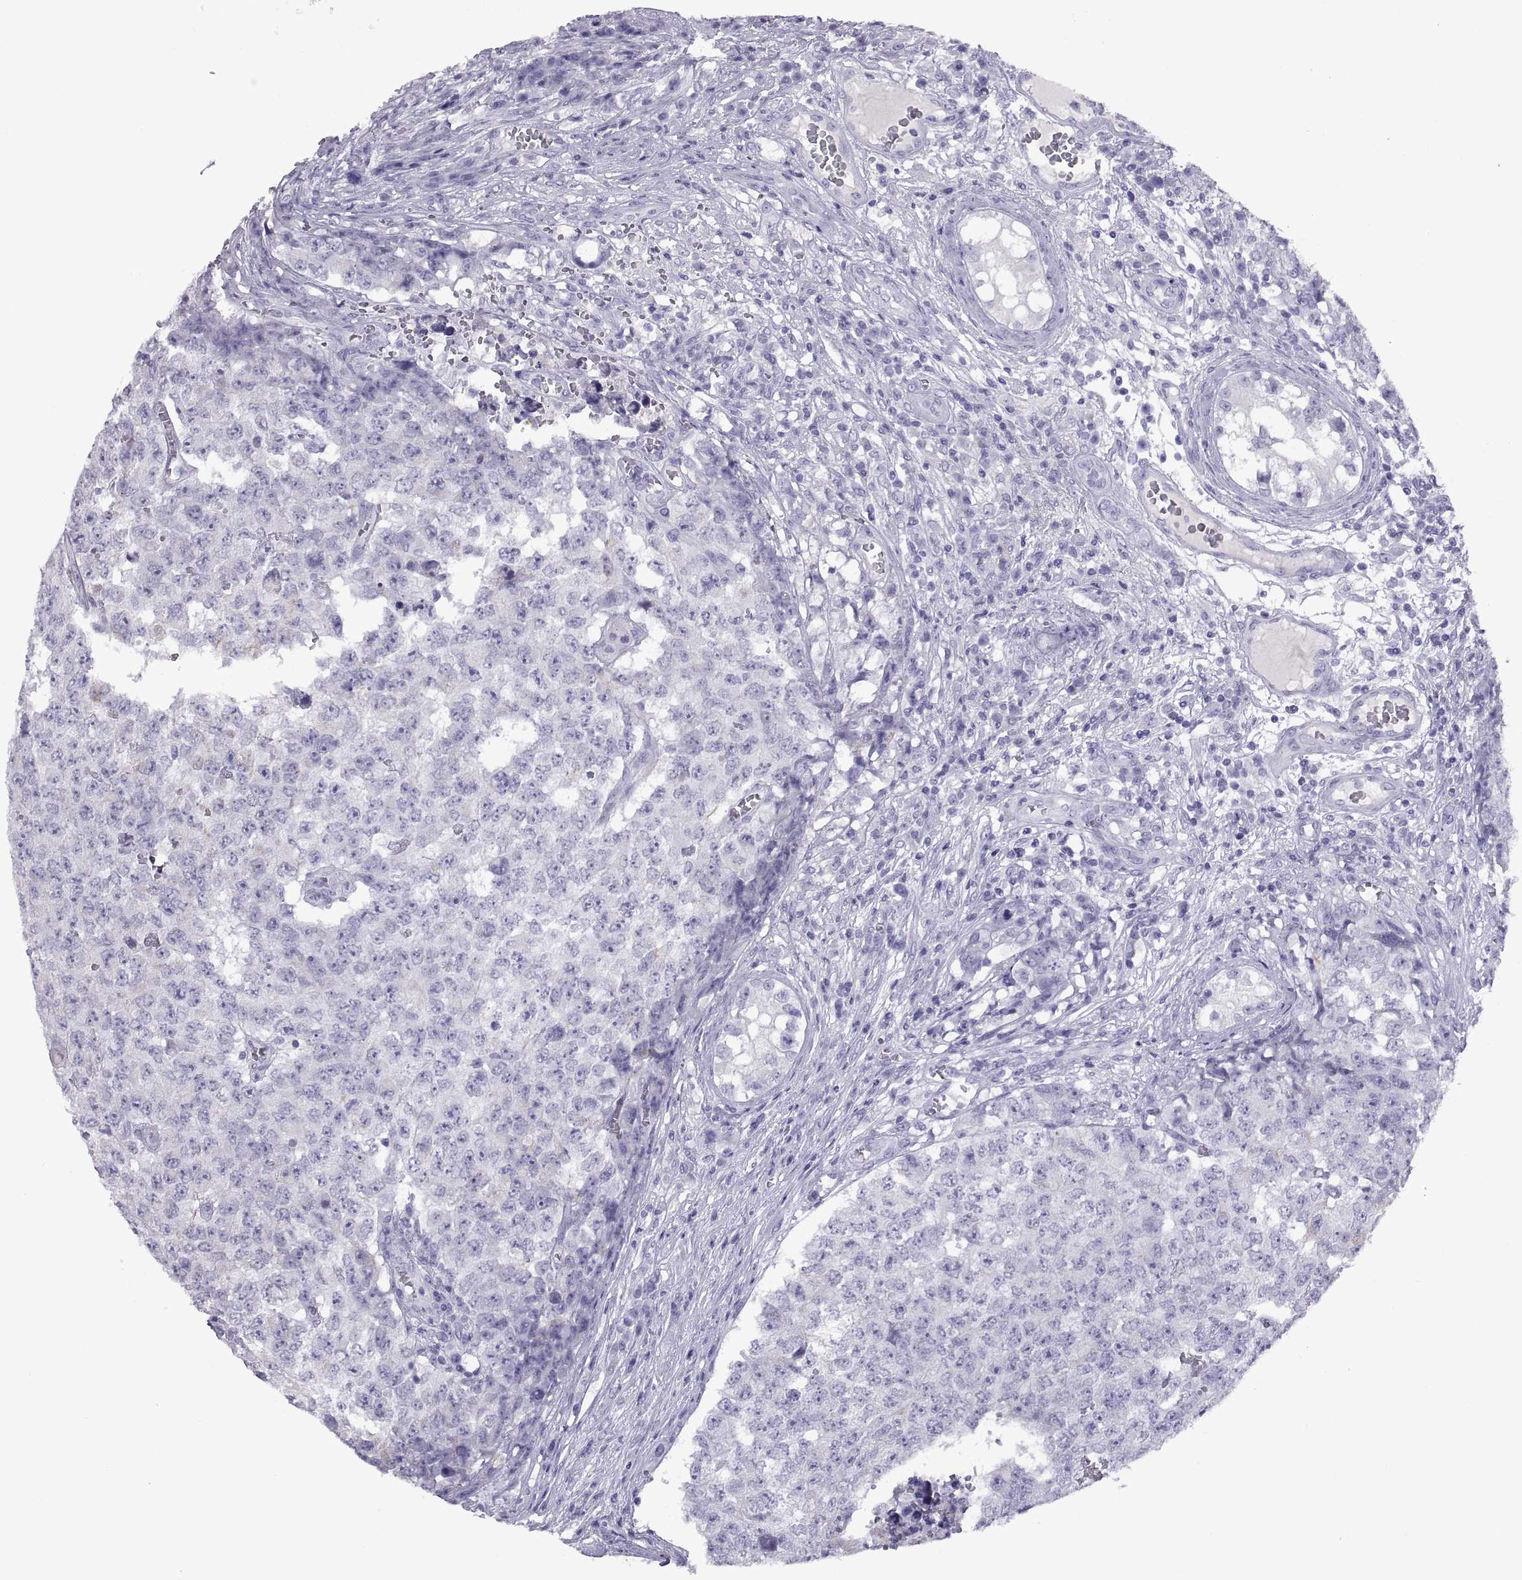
{"staining": {"intensity": "negative", "quantity": "none", "location": "none"}, "tissue": "testis cancer", "cell_type": "Tumor cells", "image_type": "cancer", "snomed": [{"axis": "morphology", "description": "Carcinoma, Embryonal, NOS"}, {"axis": "topography", "description": "Testis"}], "caption": "Protein analysis of testis cancer (embryonal carcinoma) displays no significant expression in tumor cells. The staining is performed using DAB (3,3'-diaminobenzidine) brown chromogen with nuclei counter-stained in using hematoxylin.", "gene": "RGS20", "patient": {"sex": "male", "age": 23}}